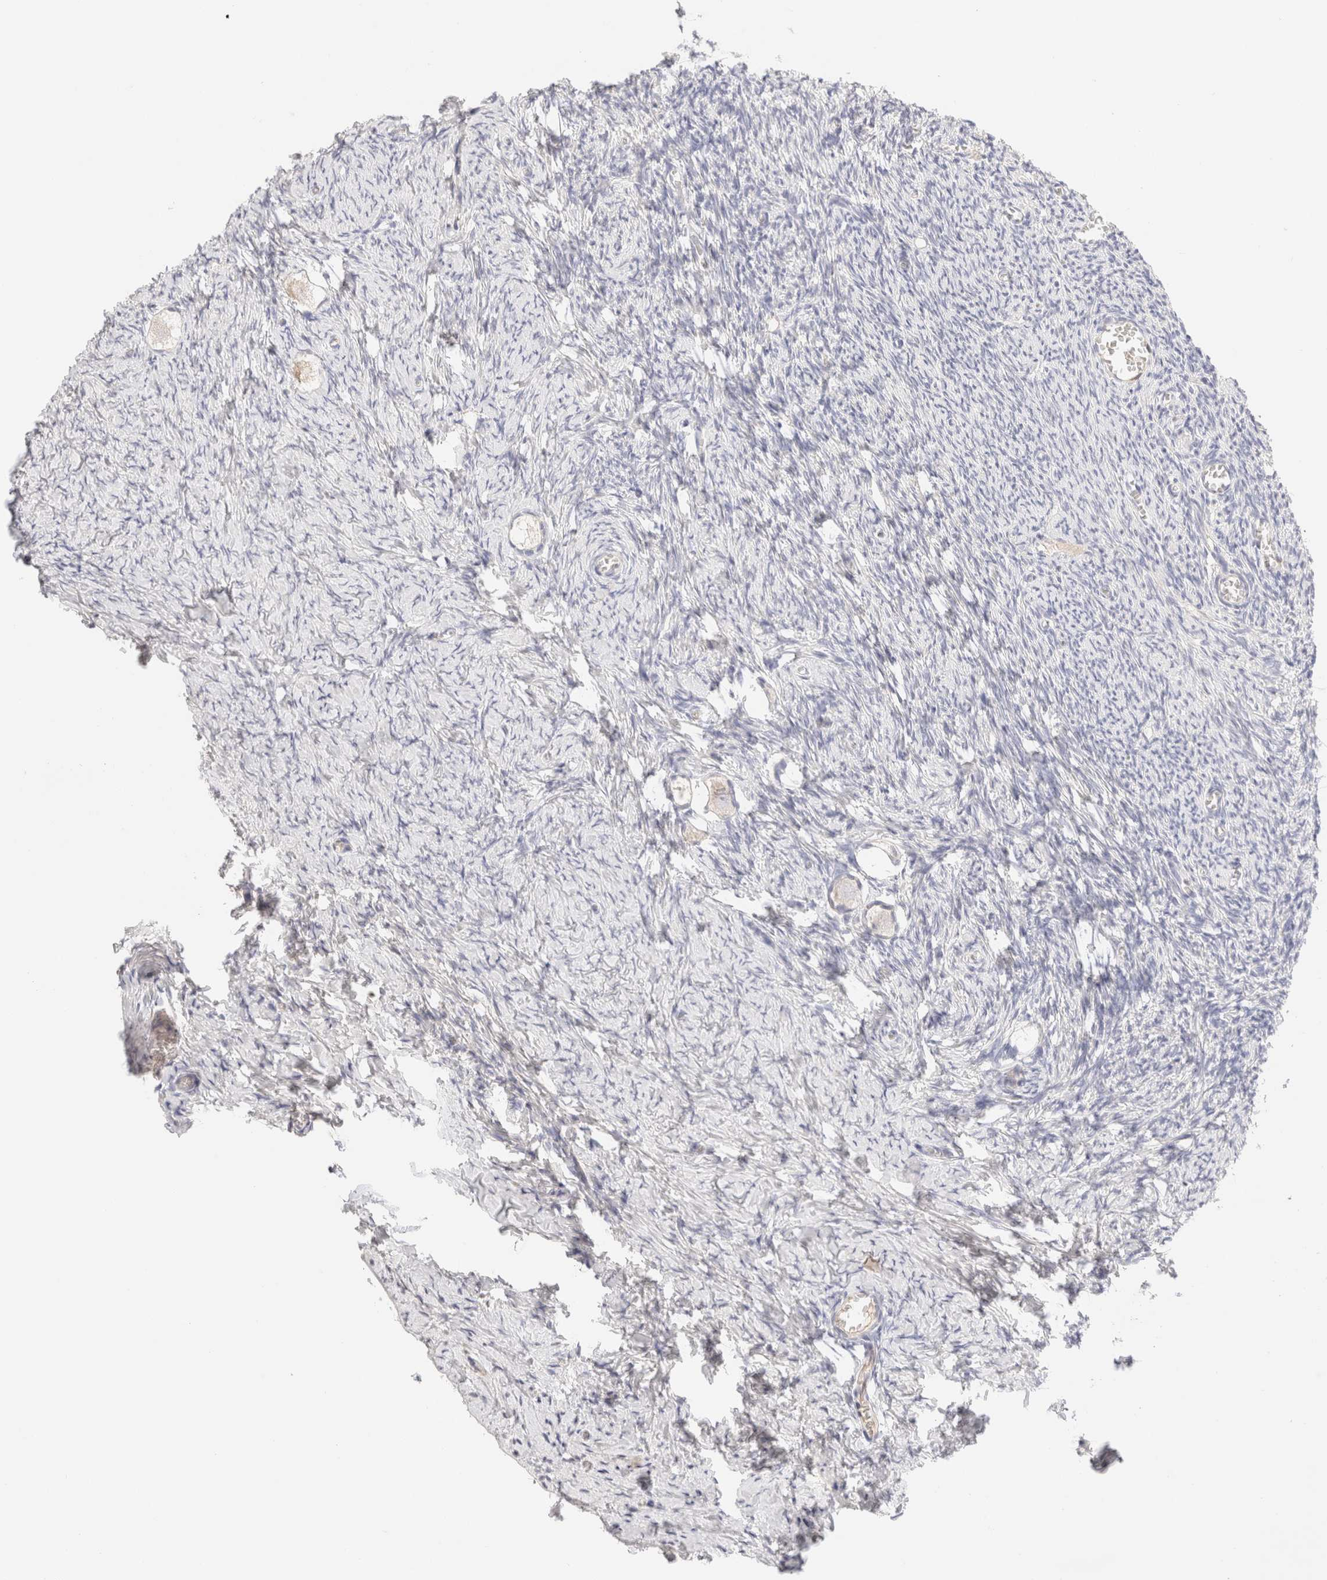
{"staining": {"intensity": "negative", "quantity": "none", "location": "none"}, "tissue": "ovary", "cell_type": "Follicle cells", "image_type": "normal", "snomed": [{"axis": "morphology", "description": "Normal tissue, NOS"}, {"axis": "topography", "description": "Ovary"}], "caption": "Immunohistochemistry (IHC) micrograph of unremarkable ovary stained for a protein (brown), which reveals no expression in follicle cells. (Brightfield microscopy of DAB (3,3'-diaminobenzidine) immunohistochemistry at high magnification).", "gene": "SCGB2A2", "patient": {"sex": "female", "age": 27}}